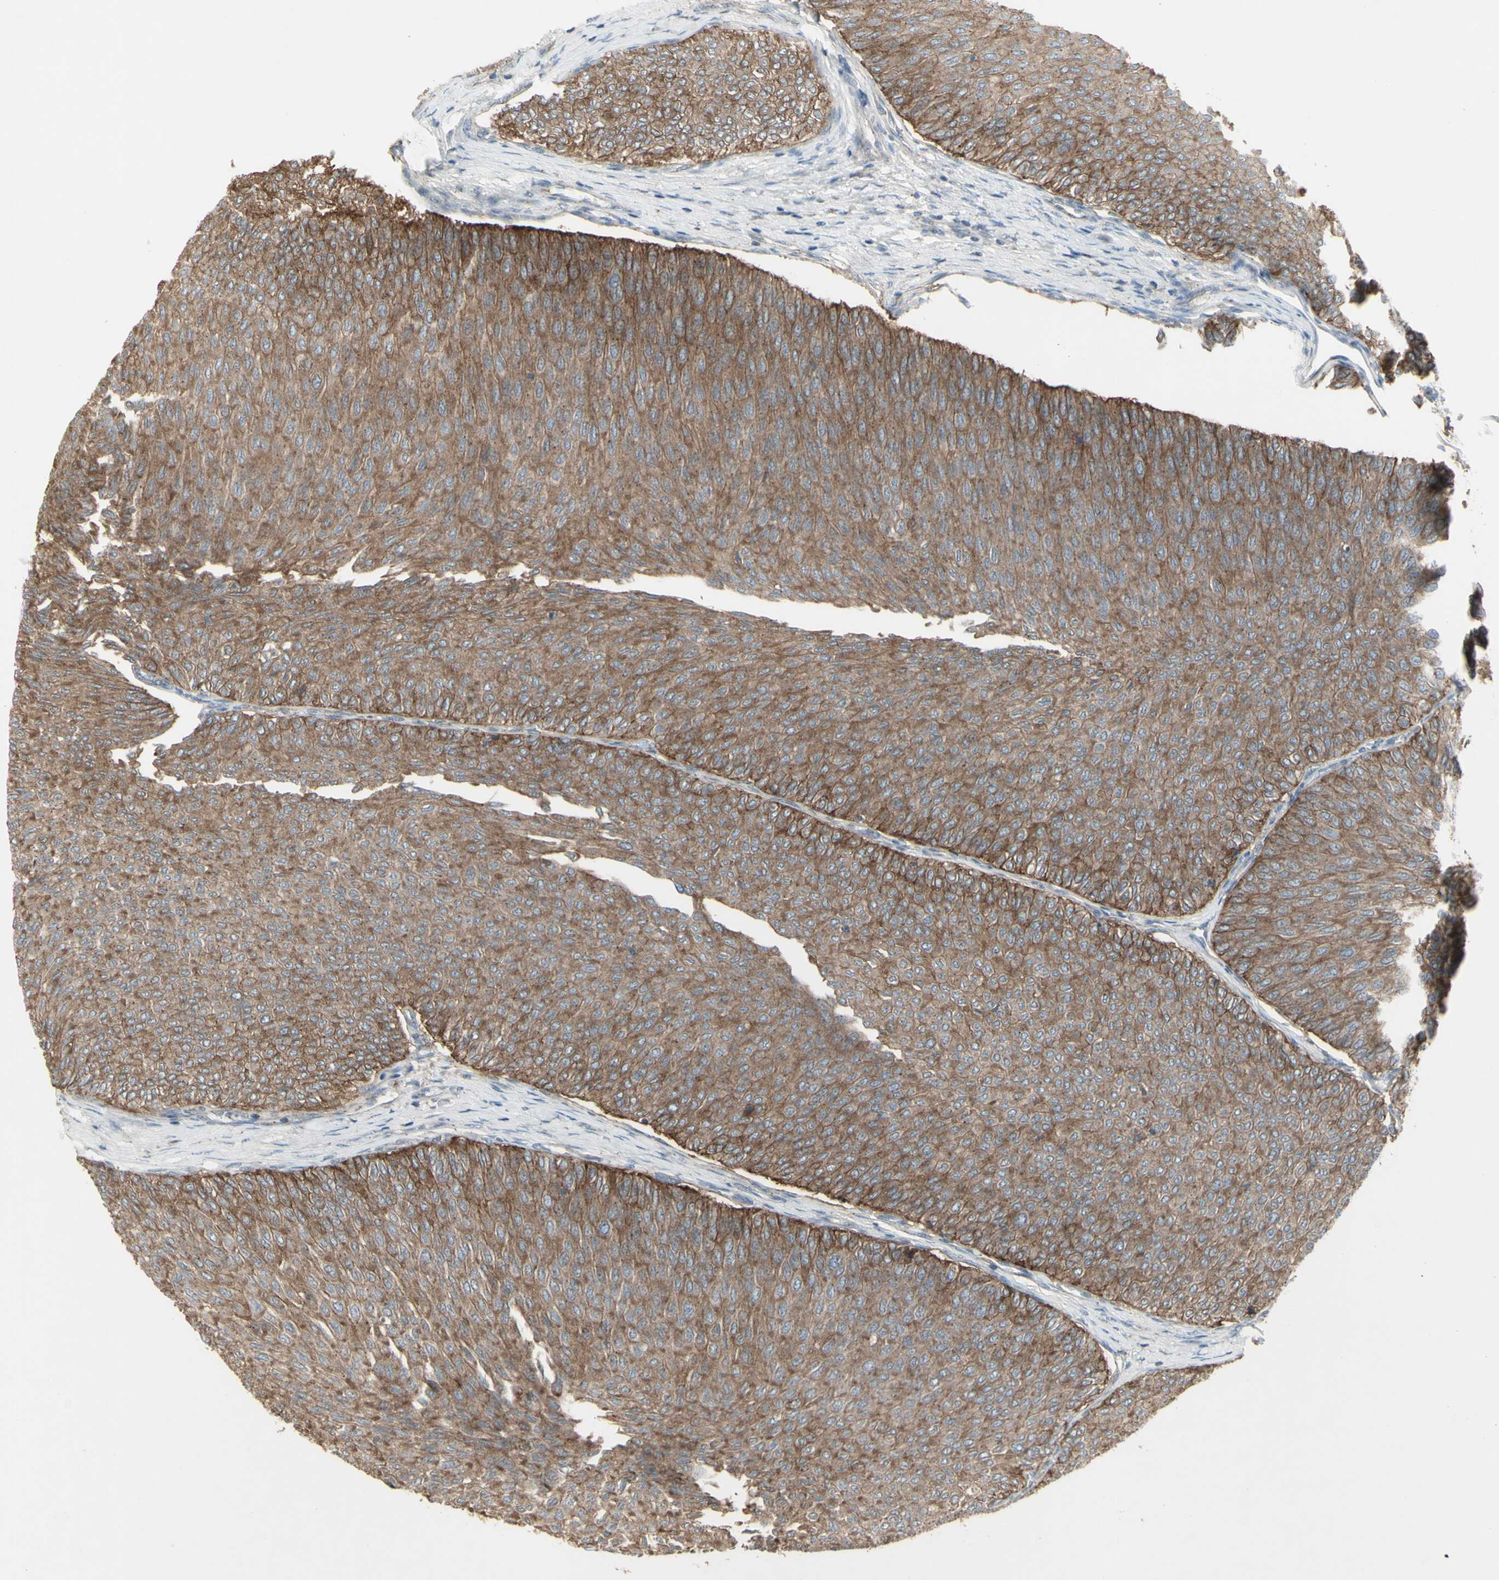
{"staining": {"intensity": "moderate", "quantity": ">75%", "location": "cytoplasmic/membranous"}, "tissue": "urothelial cancer", "cell_type": "Tumor cells", "image_type": "cancer", "snomed": [{"axis": "morphology", "description": "Urothelial carcinoma, Low grade"}, {"axis": "topography", "description": "Urinary bladder"}], "caption": "Tumor cells show medium levels of moderate cytoplasmic/membranous staining in about >75% of cells in urothelial cancer. (Stains: DAB (3,3'-diaminobenzidine) in brown, nuclei in blue, Microscopy: brightfield microscopy at high magnification).", "gene": "FXYD3", "patient": {"sex": "male", "age": 78}}